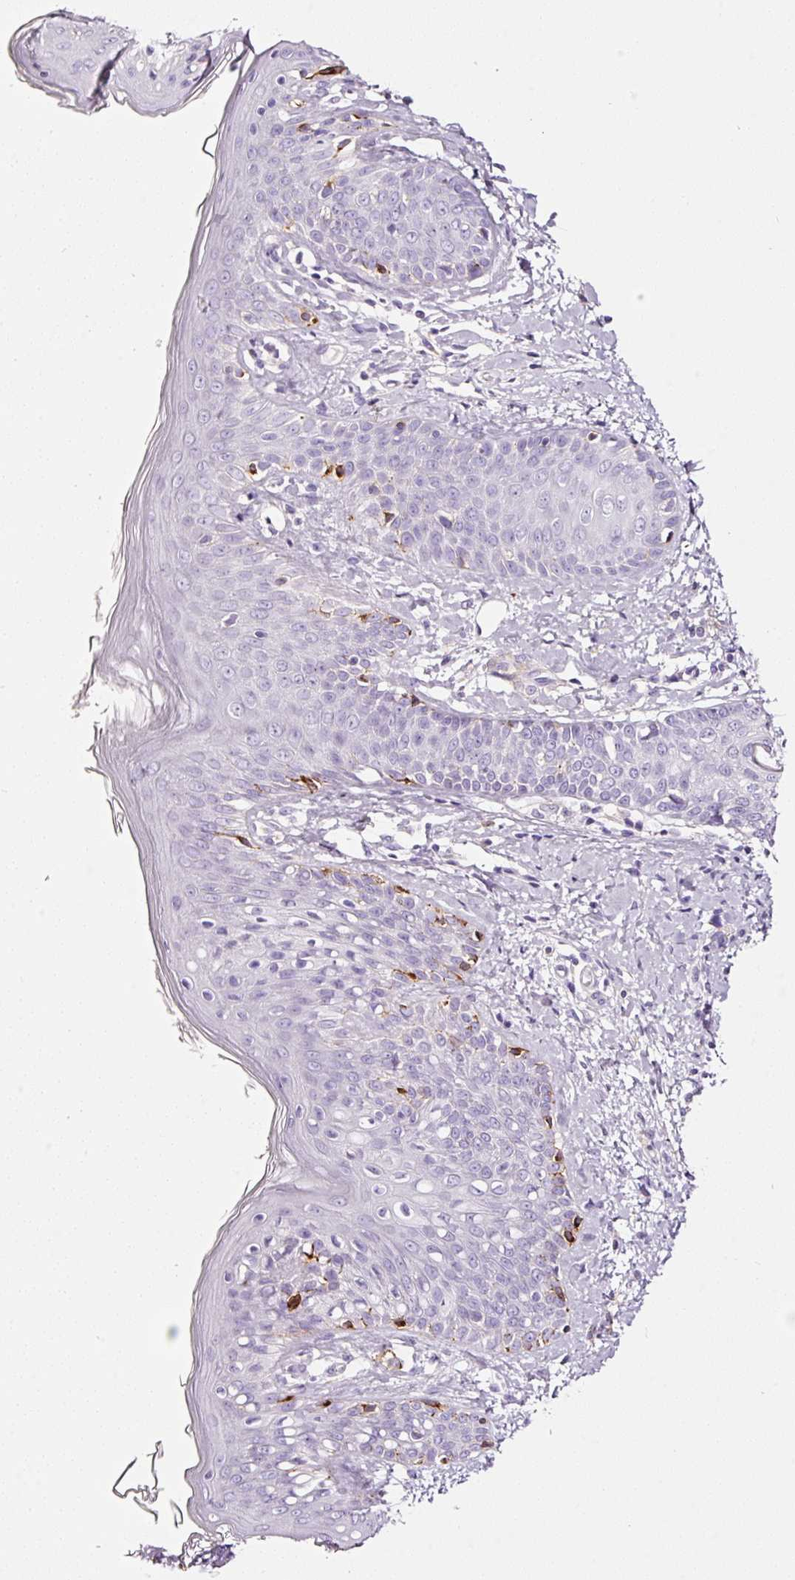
{"staining": {"intensity": "negative", "quantity": "none", "location": "none"}, "tissue": "skin", "cell_type": "Fibroblasts", "image_type": "normal", "snomed": [{"axis": "morphology", "description": "Normal tissue, NOS"}, {"axis": "topography", "description": "Skin"}], "caption": "A micrograph of human skin is negative for staining in fibroblasts. The staining is performed using DAB brown chromogen with nuclei counter-stained in using hematoxylin.", "gene": "CYB561A3", "patient": {"sex": "male", "age": 16}}